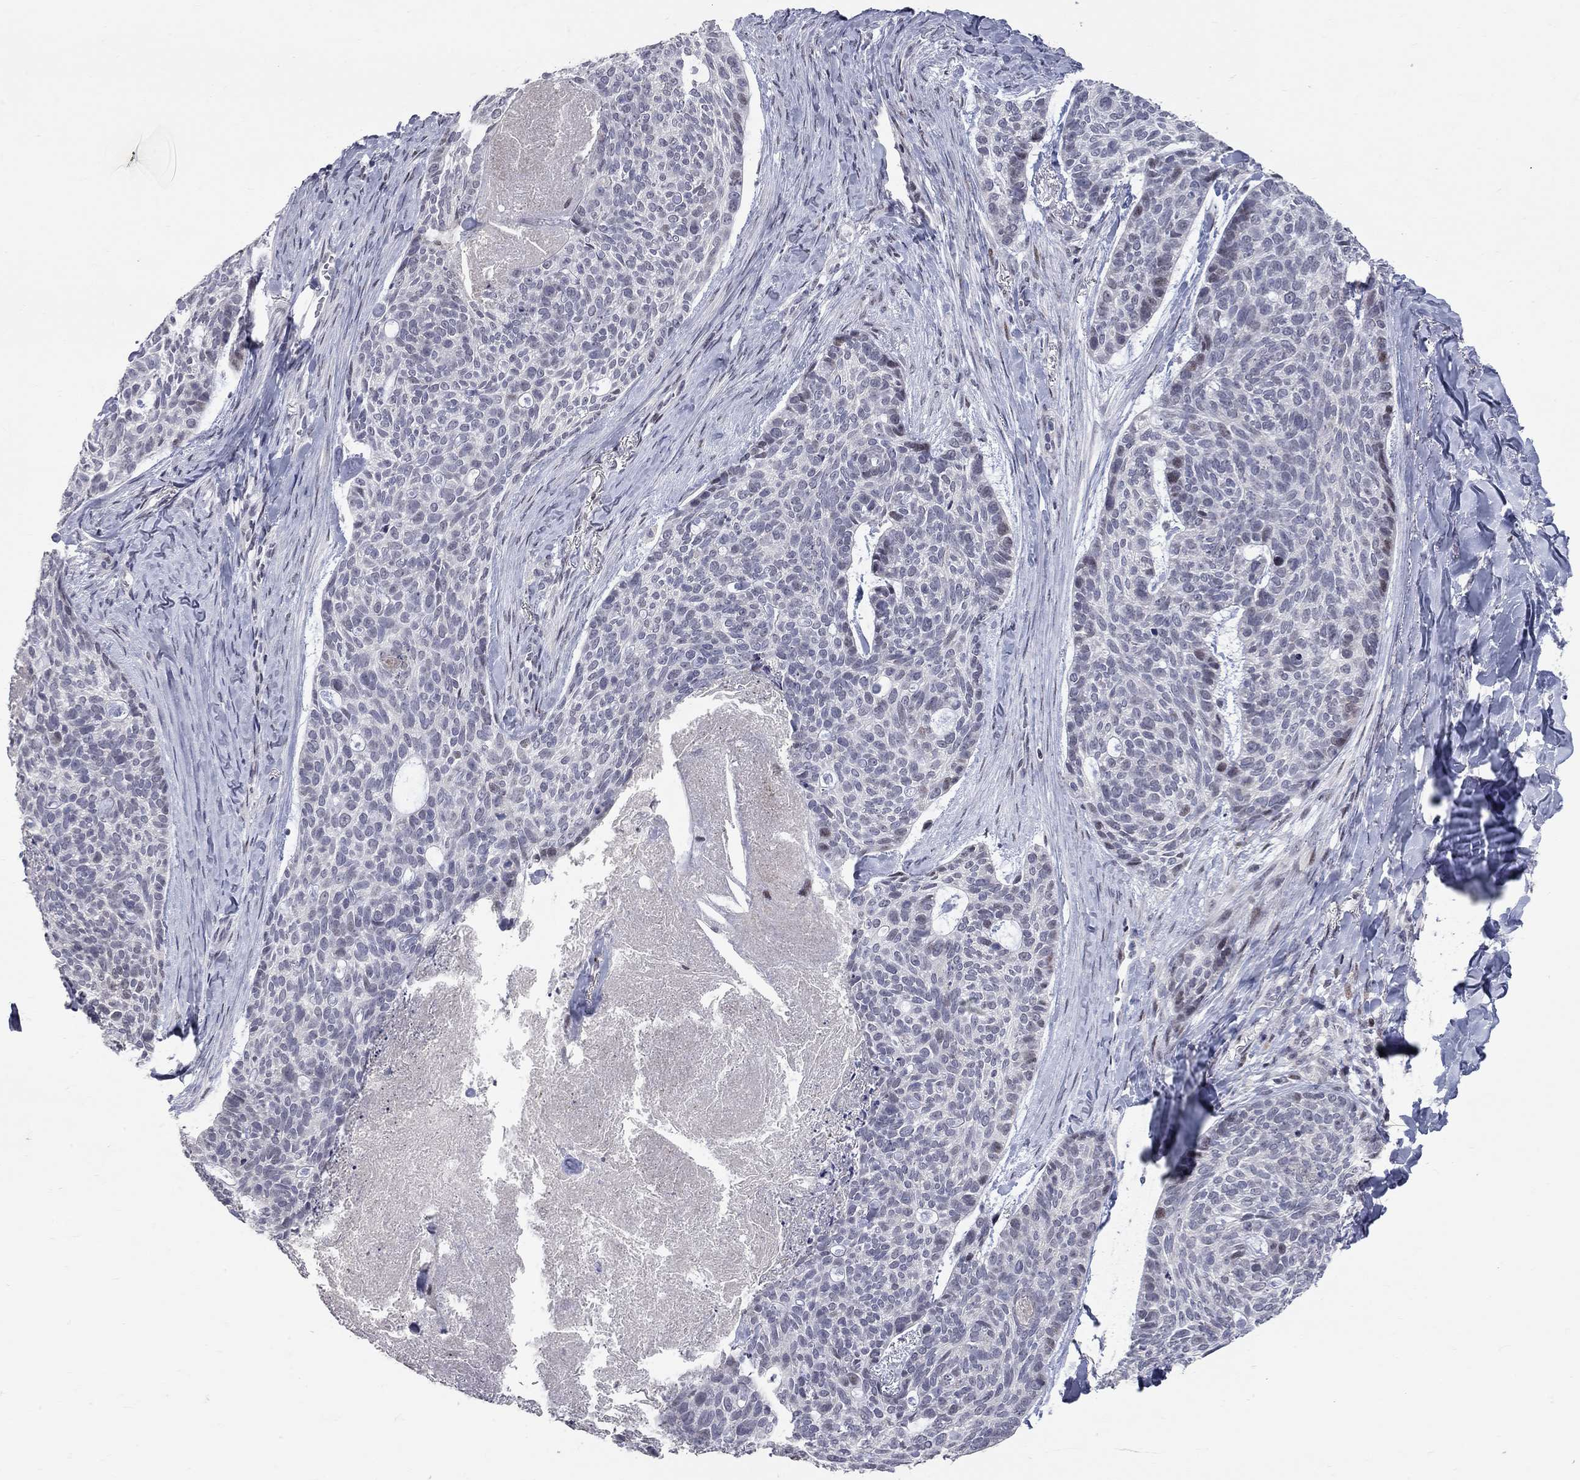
{"staining": {"intensity": "negative", "quantity": "none", "location": "none"}, "tissue": "skin cancer", "cell_type": "Tumor cells", "image_type": "cancer", "snomed": [{"axis": "morphology", "description": "Basal cell carcinoma"}, {"axis": "topography", "description": "Skin"}], "caption": "Protein analysis of skin cancer (basal cell carcinoma) displays no significant staining in tumor cells. (Stains: DAB (3,3'-diaminobenzidine) immunohistochemistry with hematoxylin counter stain, Microscopy: brightfield microscopy at high magnification).", "gene": "HDAC3", "patient": {"sex": "female", "age": 69}}